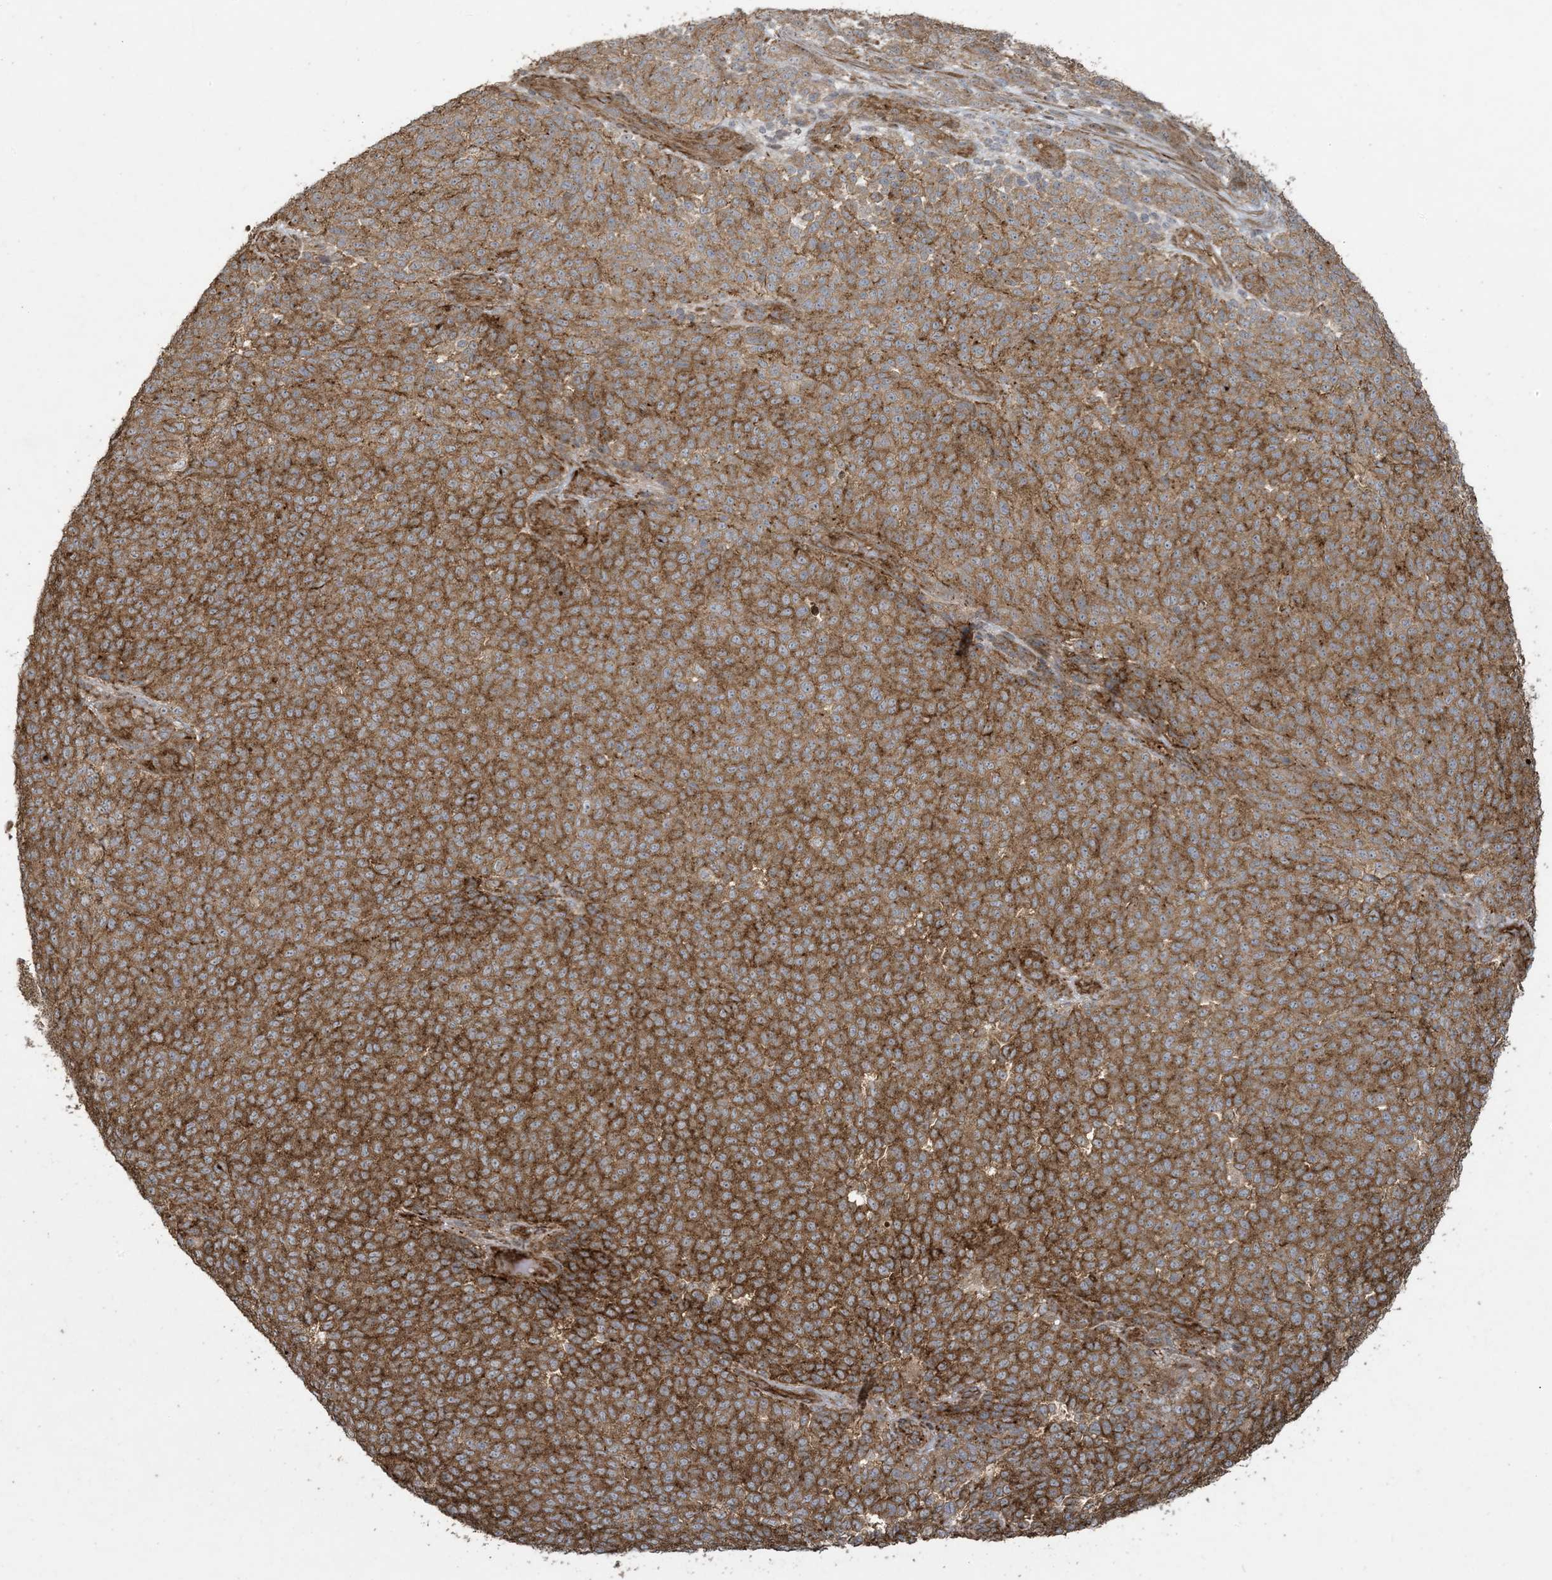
{"staining": {"intensity": "moderate", "quantity": ">75%", "location": "cytoplasmic/membranous"}, "tissue": "melanoma", "cell_type": "Tumor cells", "image_type": "cancer", "snomed": [{"axis": "morphology", "description": "Malignant melanoma, NOS"}, {"axis": "topography", "description": "Skin"}], "caption": "Moderate cytoplasmic/membranous positivity is identified in approximately >75% of tumor cells in malignant melanoma.", "gene": "KLHL18", "patient": {"sex": "male", "age": 49}}